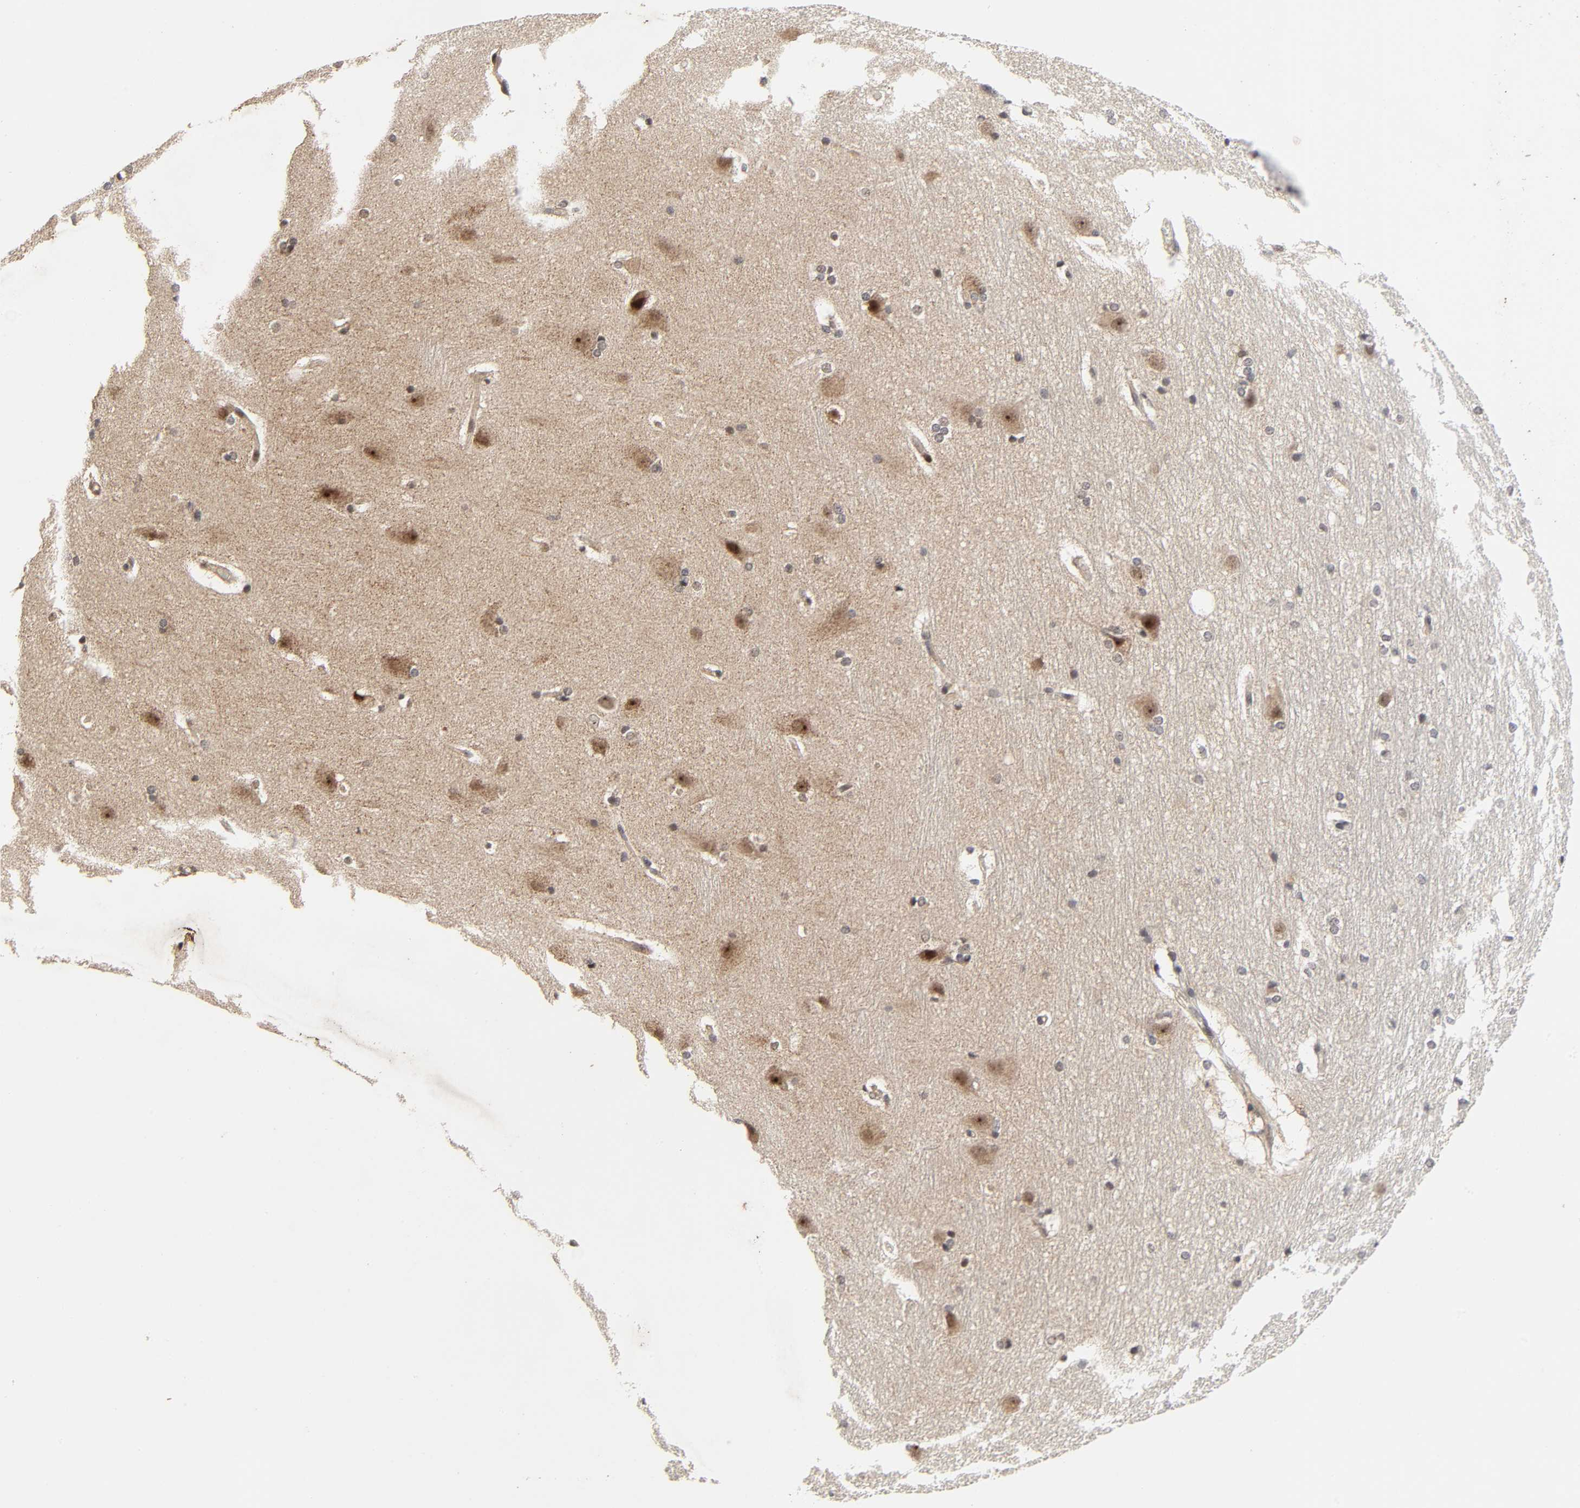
{"staining": {"intensity": "negative", "quantity": "none", "location": "none"}, "tissue": "hippocampus", "cell_type": "Glial cells", "image_type": "normal", "snomed": [{"axis": "morphology", "description": "Normal tissue, NOS"}, {"axis": "topography", "description": "Hippocampus"}], "caption": "Human hippocampus stained for a protein using IHC shows no positivity in glial cells.", "gene": "ZKSCAN8", "patient": {"sex": "female", "age": 19}}